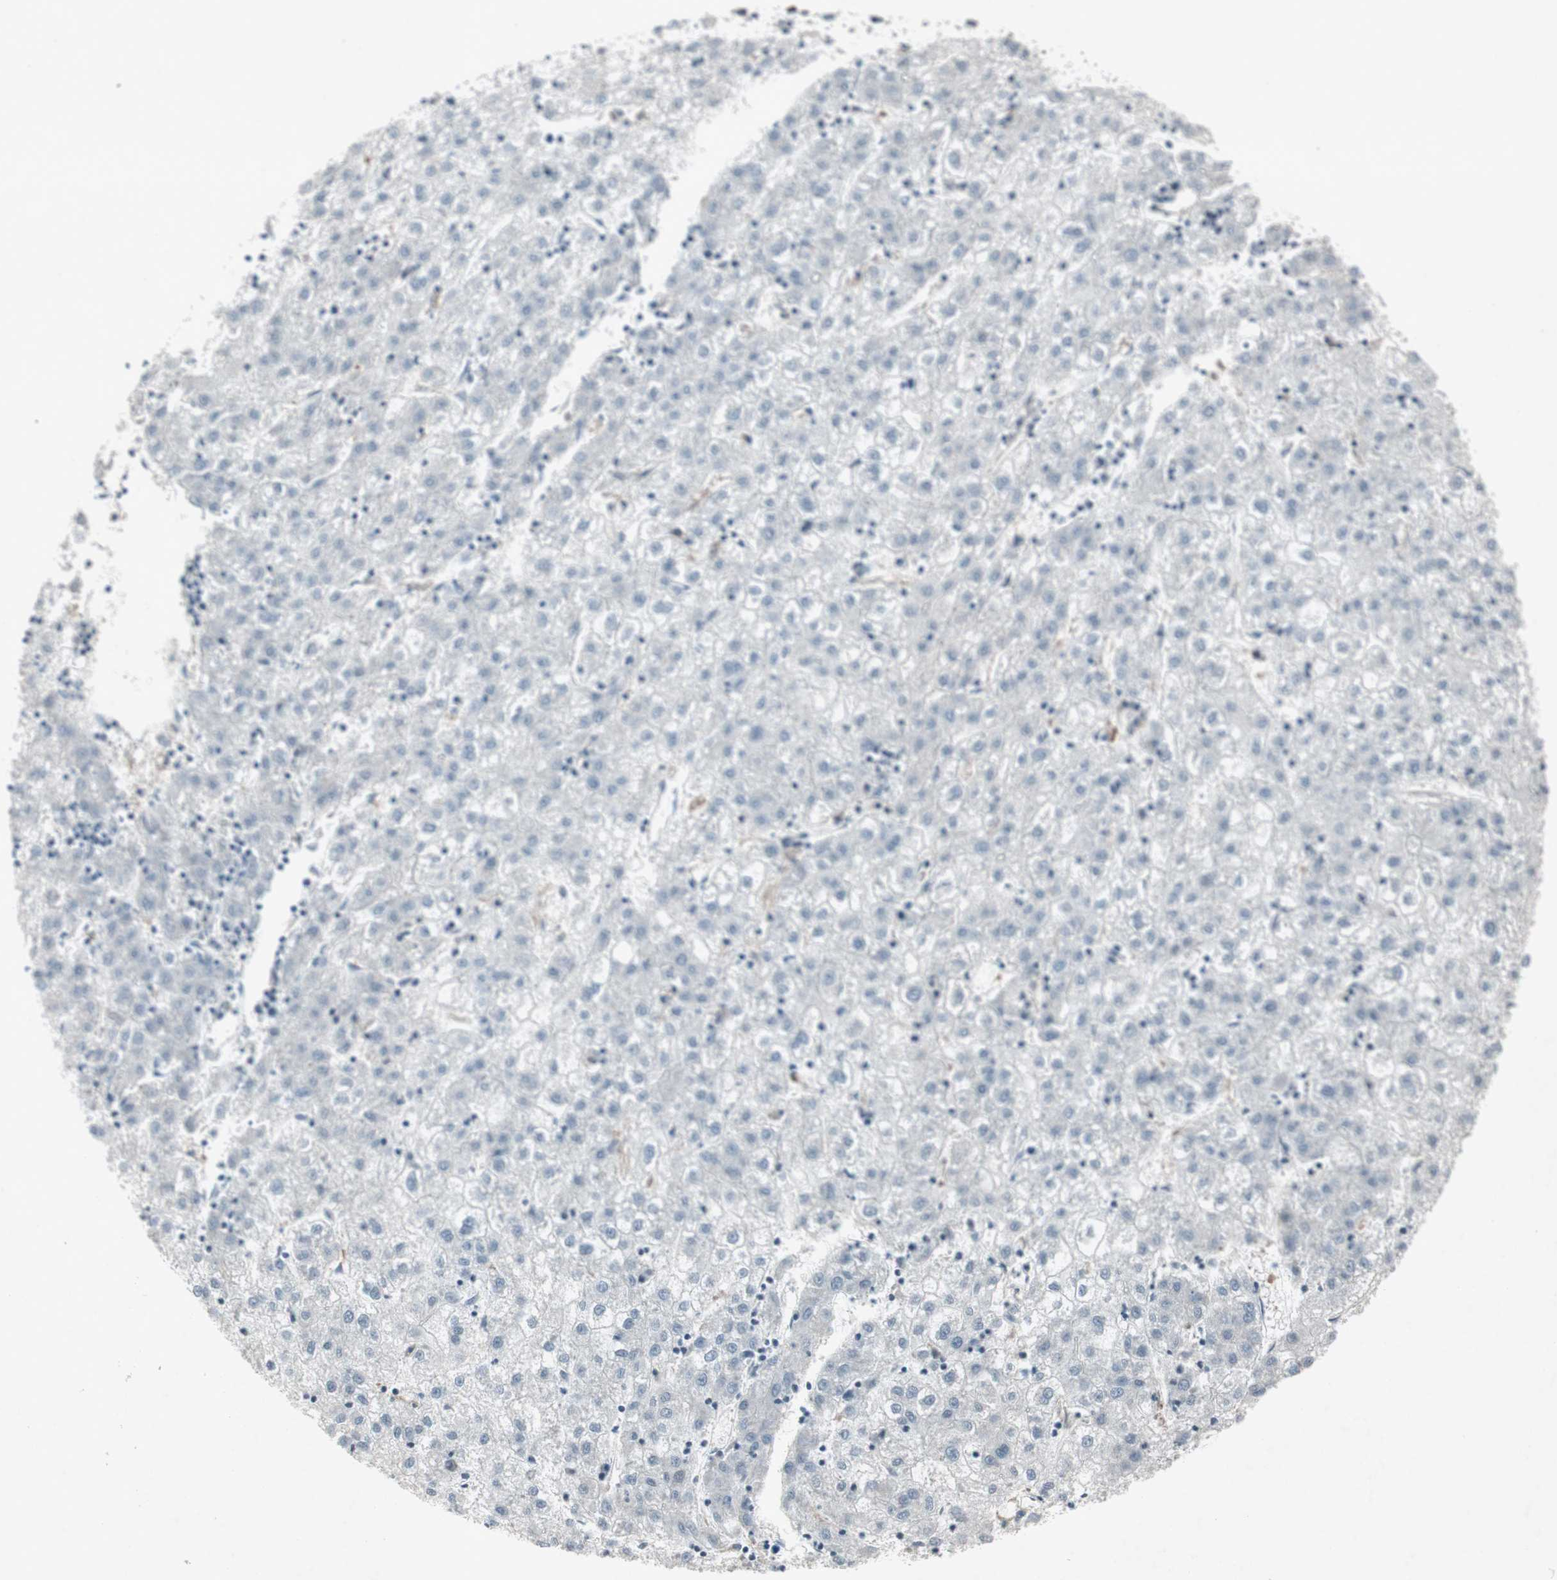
{"staining": {"intensity": "negative", "quantity": "none", "location": "none"}, "tissue": "liver cancer", "cell_type": "Tumor cells", "image_type": "cancer", "snomed": [{"axis": "morphology", "description": "Carcinoma, Hepatocellular, NOS"}, {"axis": "topography", "description": "Liver"}], "caption": "Immunohistochemical staining of liver cancer exhibits no significant positivity in tumor cells. The staining is performed using DAB (3,3'-diaminobenzidine) brown chromogen with nuclei counter-stained in using hematoxylin.", "gene": "ARG2", "patient": {"sex": "male", "age": 72}}